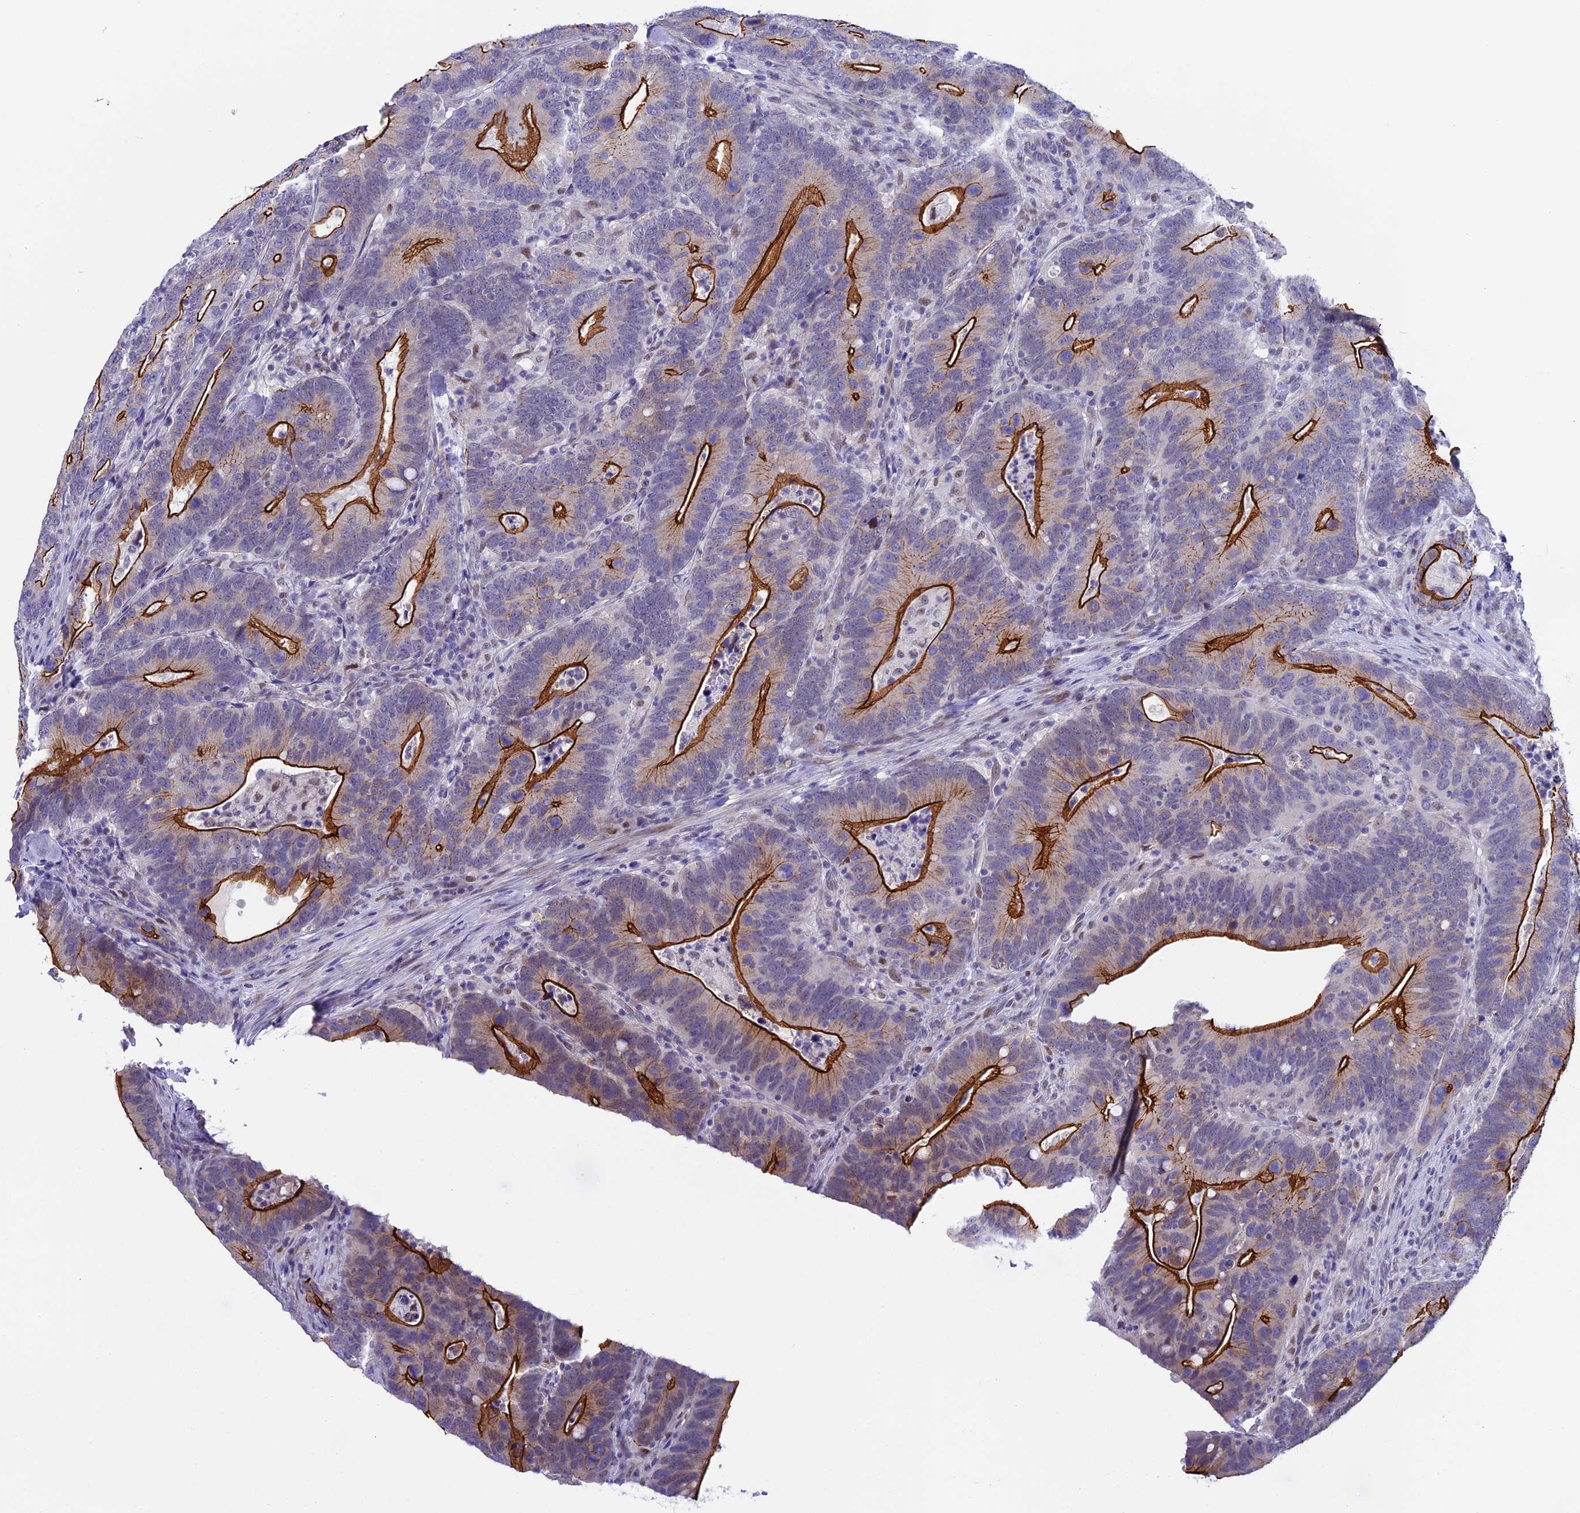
{"staining": {"intensity": "strong", "quantity": "25%-75%", "location": "cytoplasmic/membranous"}, "tissue": "colorectal cancer", "cell_type": "Tumor cells", "image_type": "cancer", "snomed": [{"axis": "morphology", "description": "Adenocarcinoma, NOS"}, {"axis": "topography", "description": "Colon"}], "caption": "This micrograph reveals immunohistochemistry staining of colorectal adenocarcinoma, with high strong cytoplasmic/membranous staining in approximately 25%-75% of tumor cells.", "gene": "OSGEP", "patient": {"sex": "female", "age": 66}}